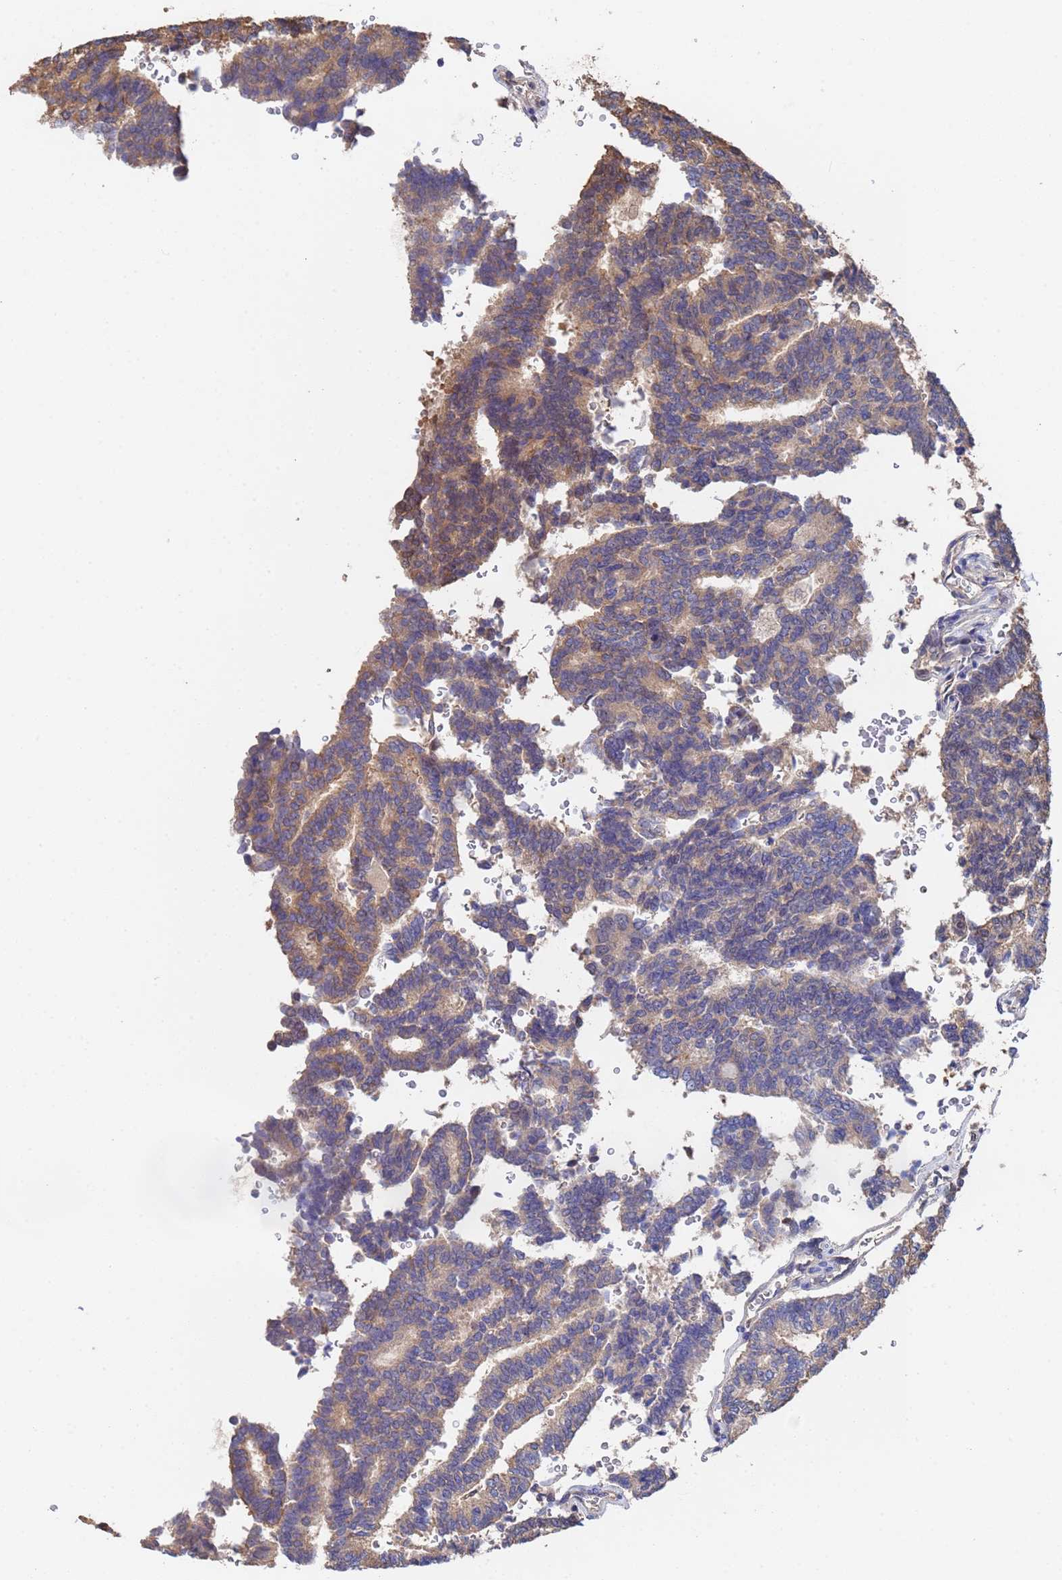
{"staining": {"intensity": "weak", "quantity": "25%-75%", "location": "cytoplasmic/membranous"}, "tissue": "thyroid cancer", "cell_type": "Tumor cells", "image_type": "cancer", "snomed": [{"axis": "morphology", "description": "Papillary adenocarcinoma, NOS"}, {"axis": "topography", "description": "Thyroid gland"}], "caption": "Tumor cells reveal low levels of weak cytoplasmic/membranous expression in approximately 25%-75% of cells in human thyroid cancer. (IHC, brightfield microscopy, high magnification).", "gene": "FAM25A", "patient": {"sex": "female", "age": 35}}